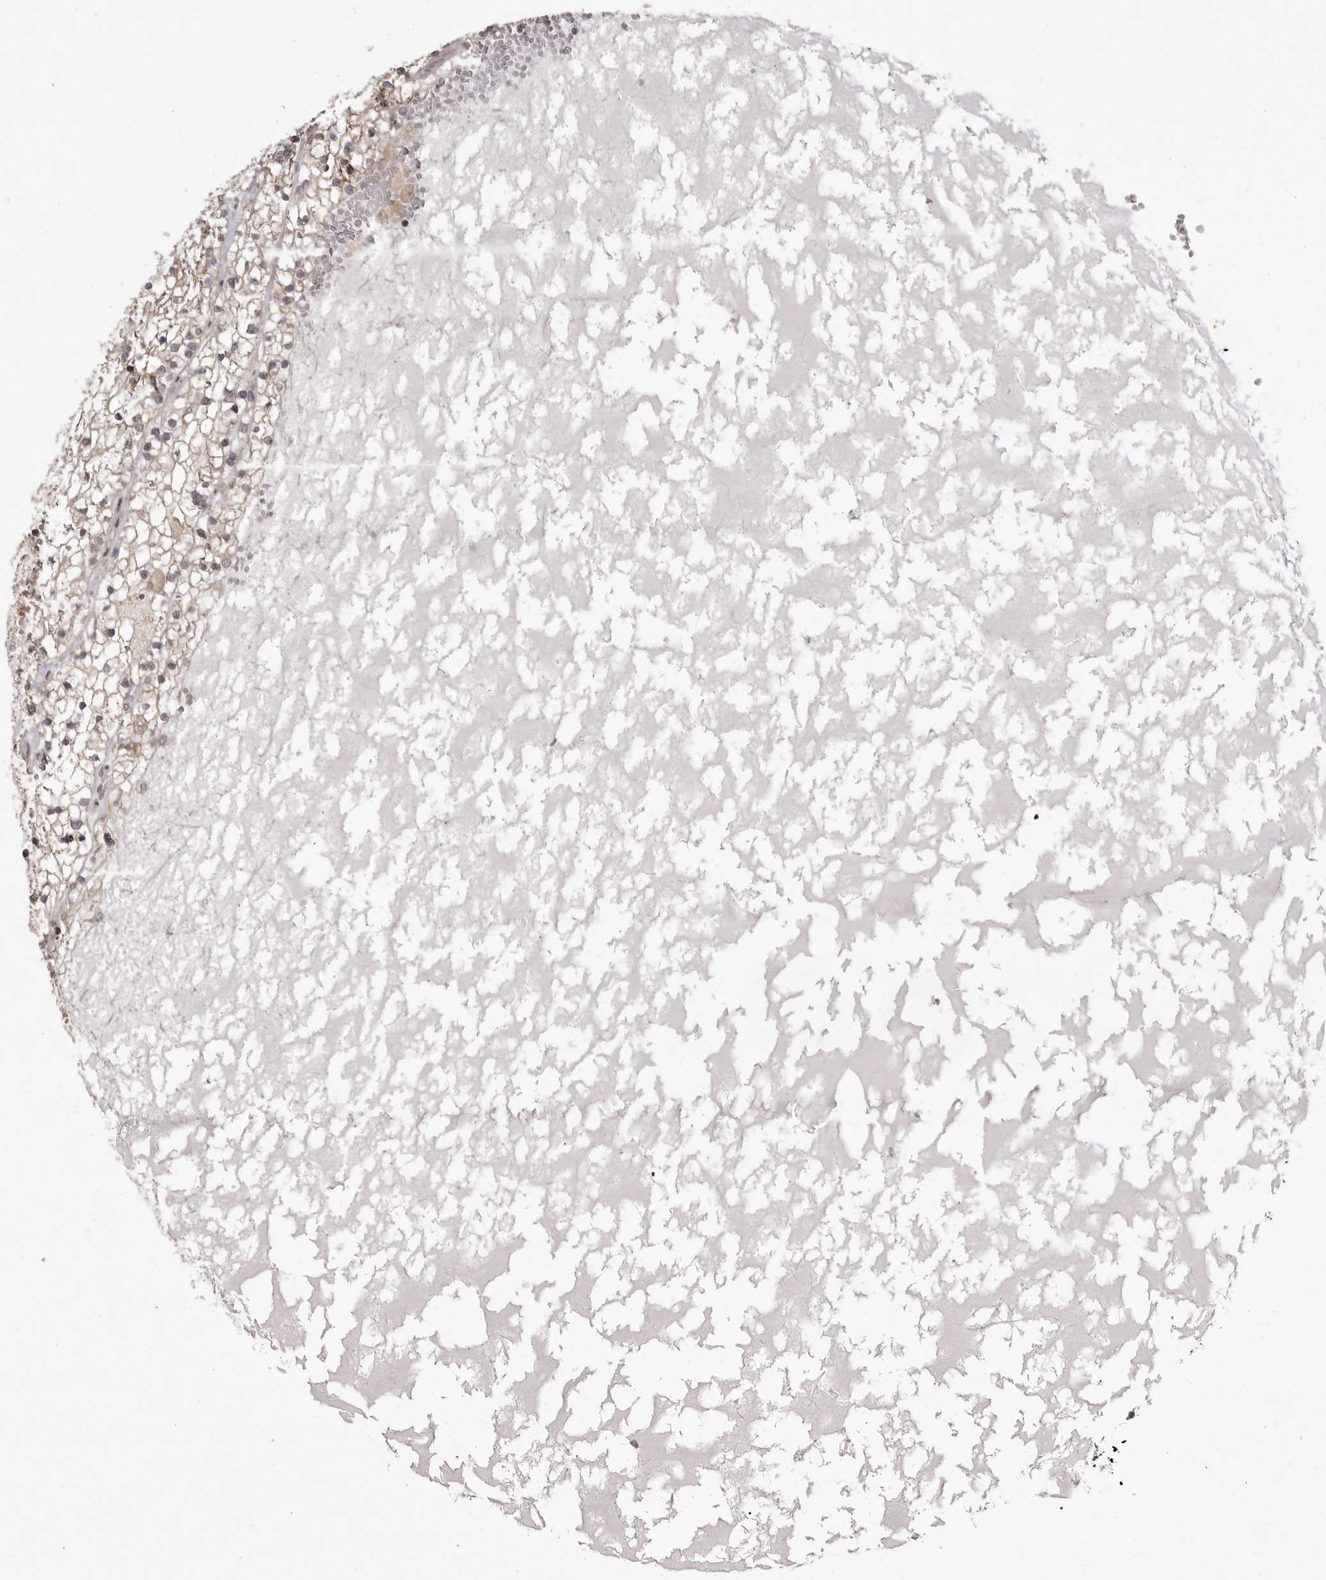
{"staining": {"intensity": "weak", "quantity": "25%-75%", "location": "cytoplasmic/membranous"}, "tissue": "renal cancer", "cell_type": "Tumor cells", "image_type": "cancer", "snomed": [{"axis": "morphology", "description": "Normal tissue, NOS"}, {"axis": "morphology", "description": "Adenocarcinoma, NOS"}, {"axis": "topography", "description": "Kidney"}], "caption": "Immunohistochemistry image of human adenocarcinoma (renal) stained for a protein (brown), which exhibits low levels of weak cytoplasmic/membranous expression in about 25%-75% of tumor cells.", "gene": "NFKBIA", "patient": {"sex": "male", "age": 68}}